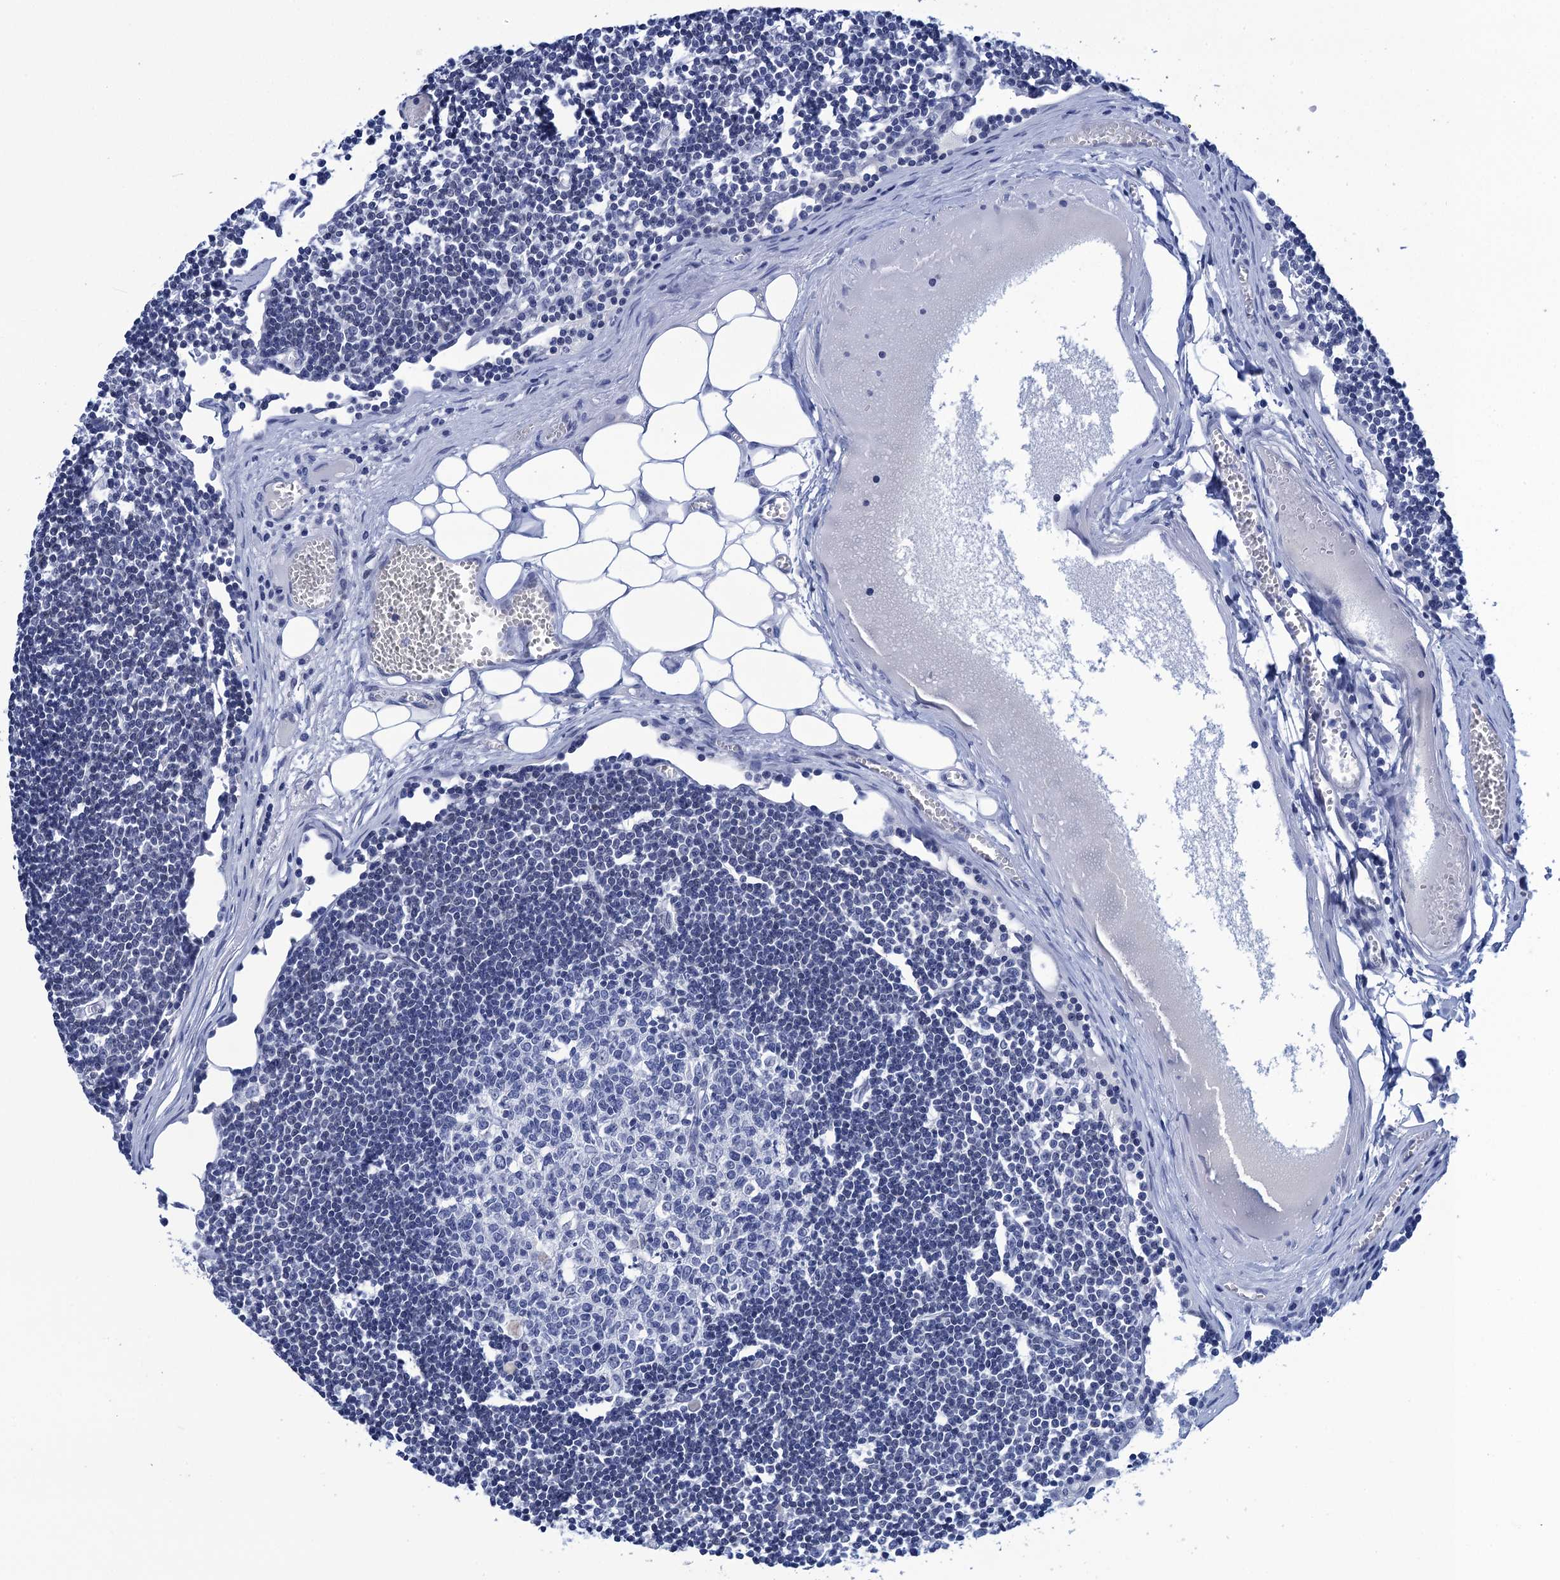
{"staining": {"intensity": "negative", "quantity": "none", "location": "none"}, "tissue": "lymph node", "cell_type": "Germinal center cells", "image_type": "normal", "snomed": [{"axis": "morphology", "description": "Normal tissue, NOS"}, {"axis": "topography", "description": "Lymph node"}], "caption": "DAB (3,3'-diaminobenzidine) immunohistochemical staining of unremarkable human lymph node shows no significant staining in germinal center cells.", "gene": "METTL25", "patient": {"sex": "female", "age": 11}}